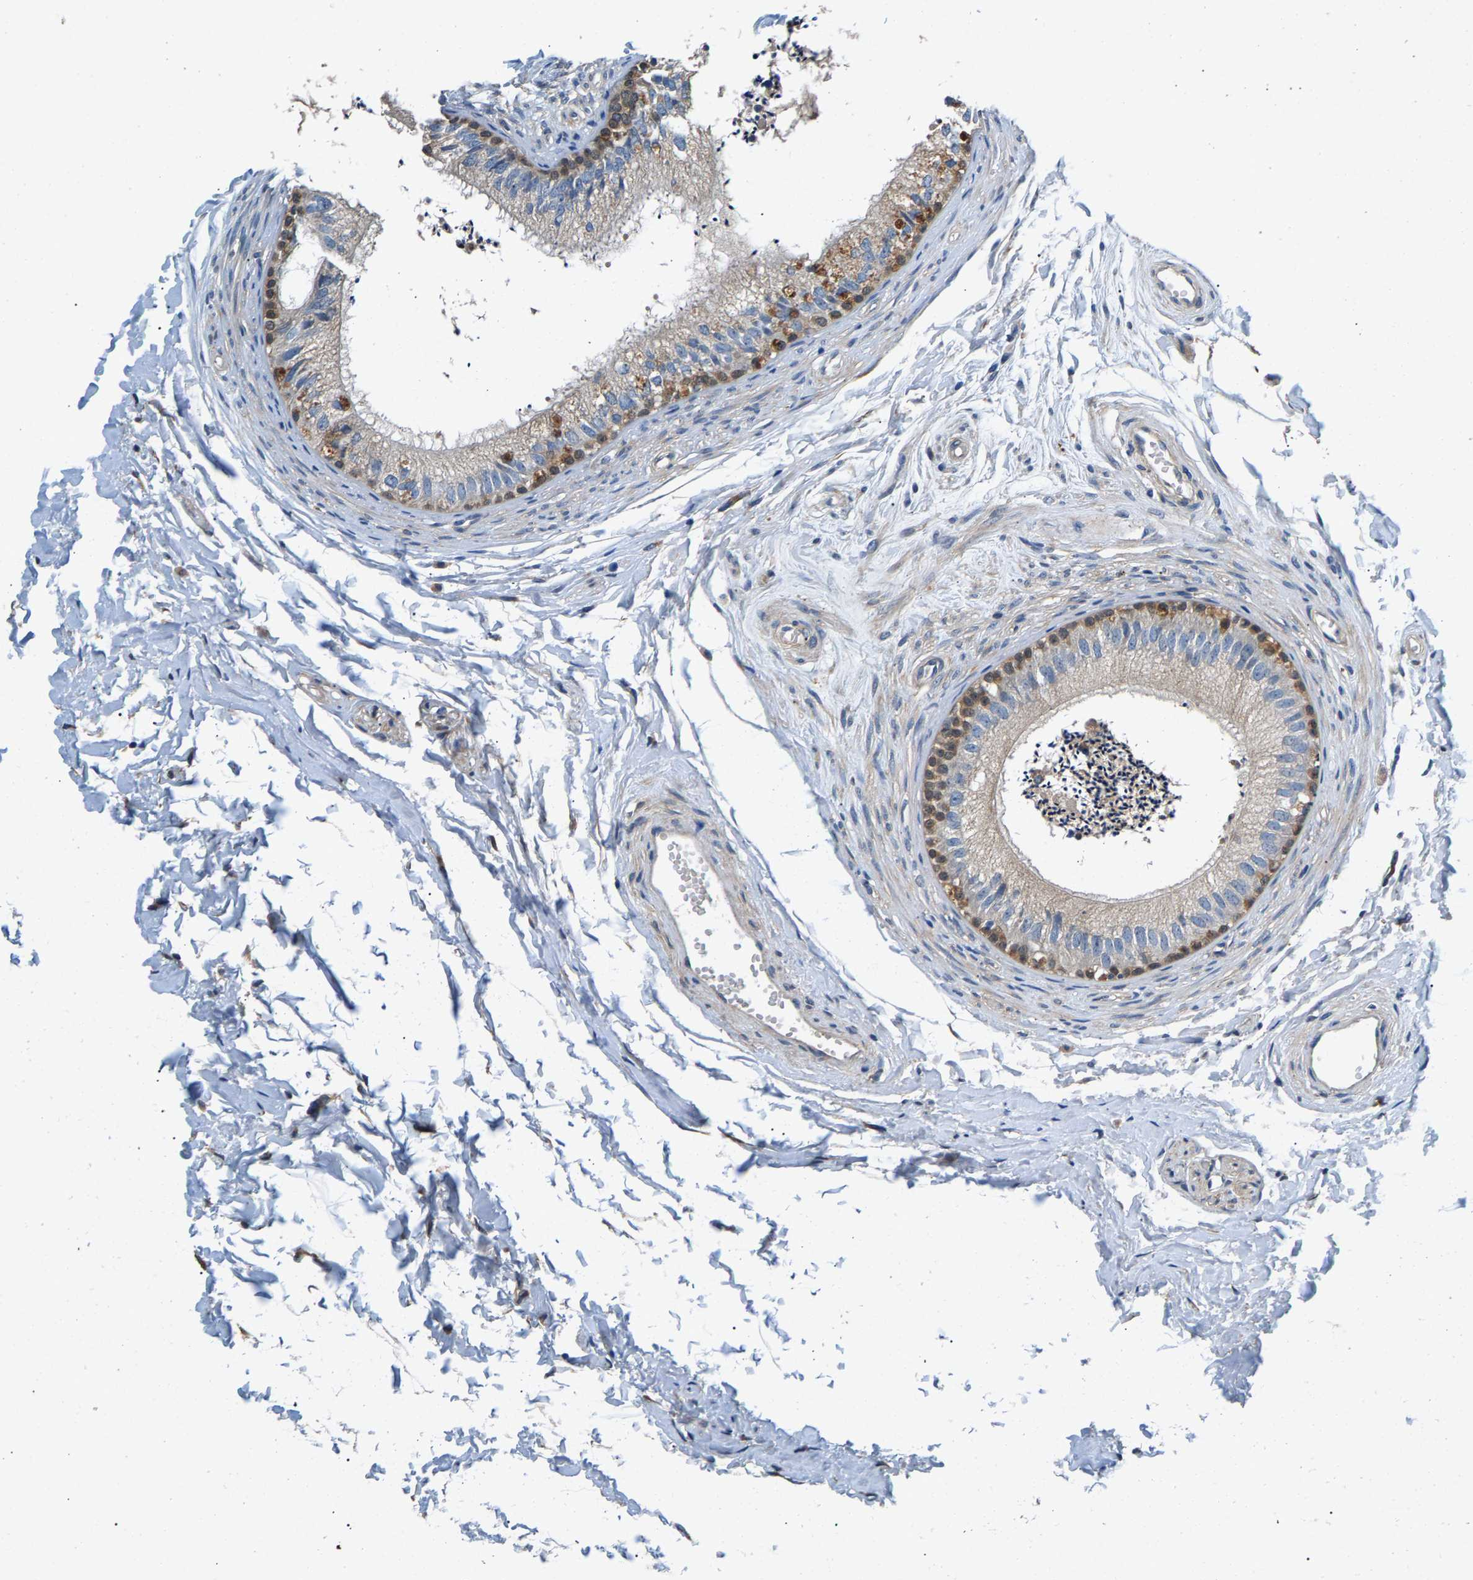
{"staining": {"intensity": "moderate", "quantity": ">75%", "location": "cytoplasmic/membranous"}, "tissue": "epididymis", "cell_type": "Glandular cells", "image_type": "normal", "snomed": [{"axis": "morphology", "description": "Normal tissue, NOS"}, {"axis": "topography", "description": "Epididymis"}], "caption": "IHC (DAB (3,3'-diaminobenzidine)) staining of normal epididymis displays moderate cytoplasmic/membranous protein expression in approximately >75% of glandular cells.", "gene": "NT5C", "patient": {"sex": "male", "age": 56}}